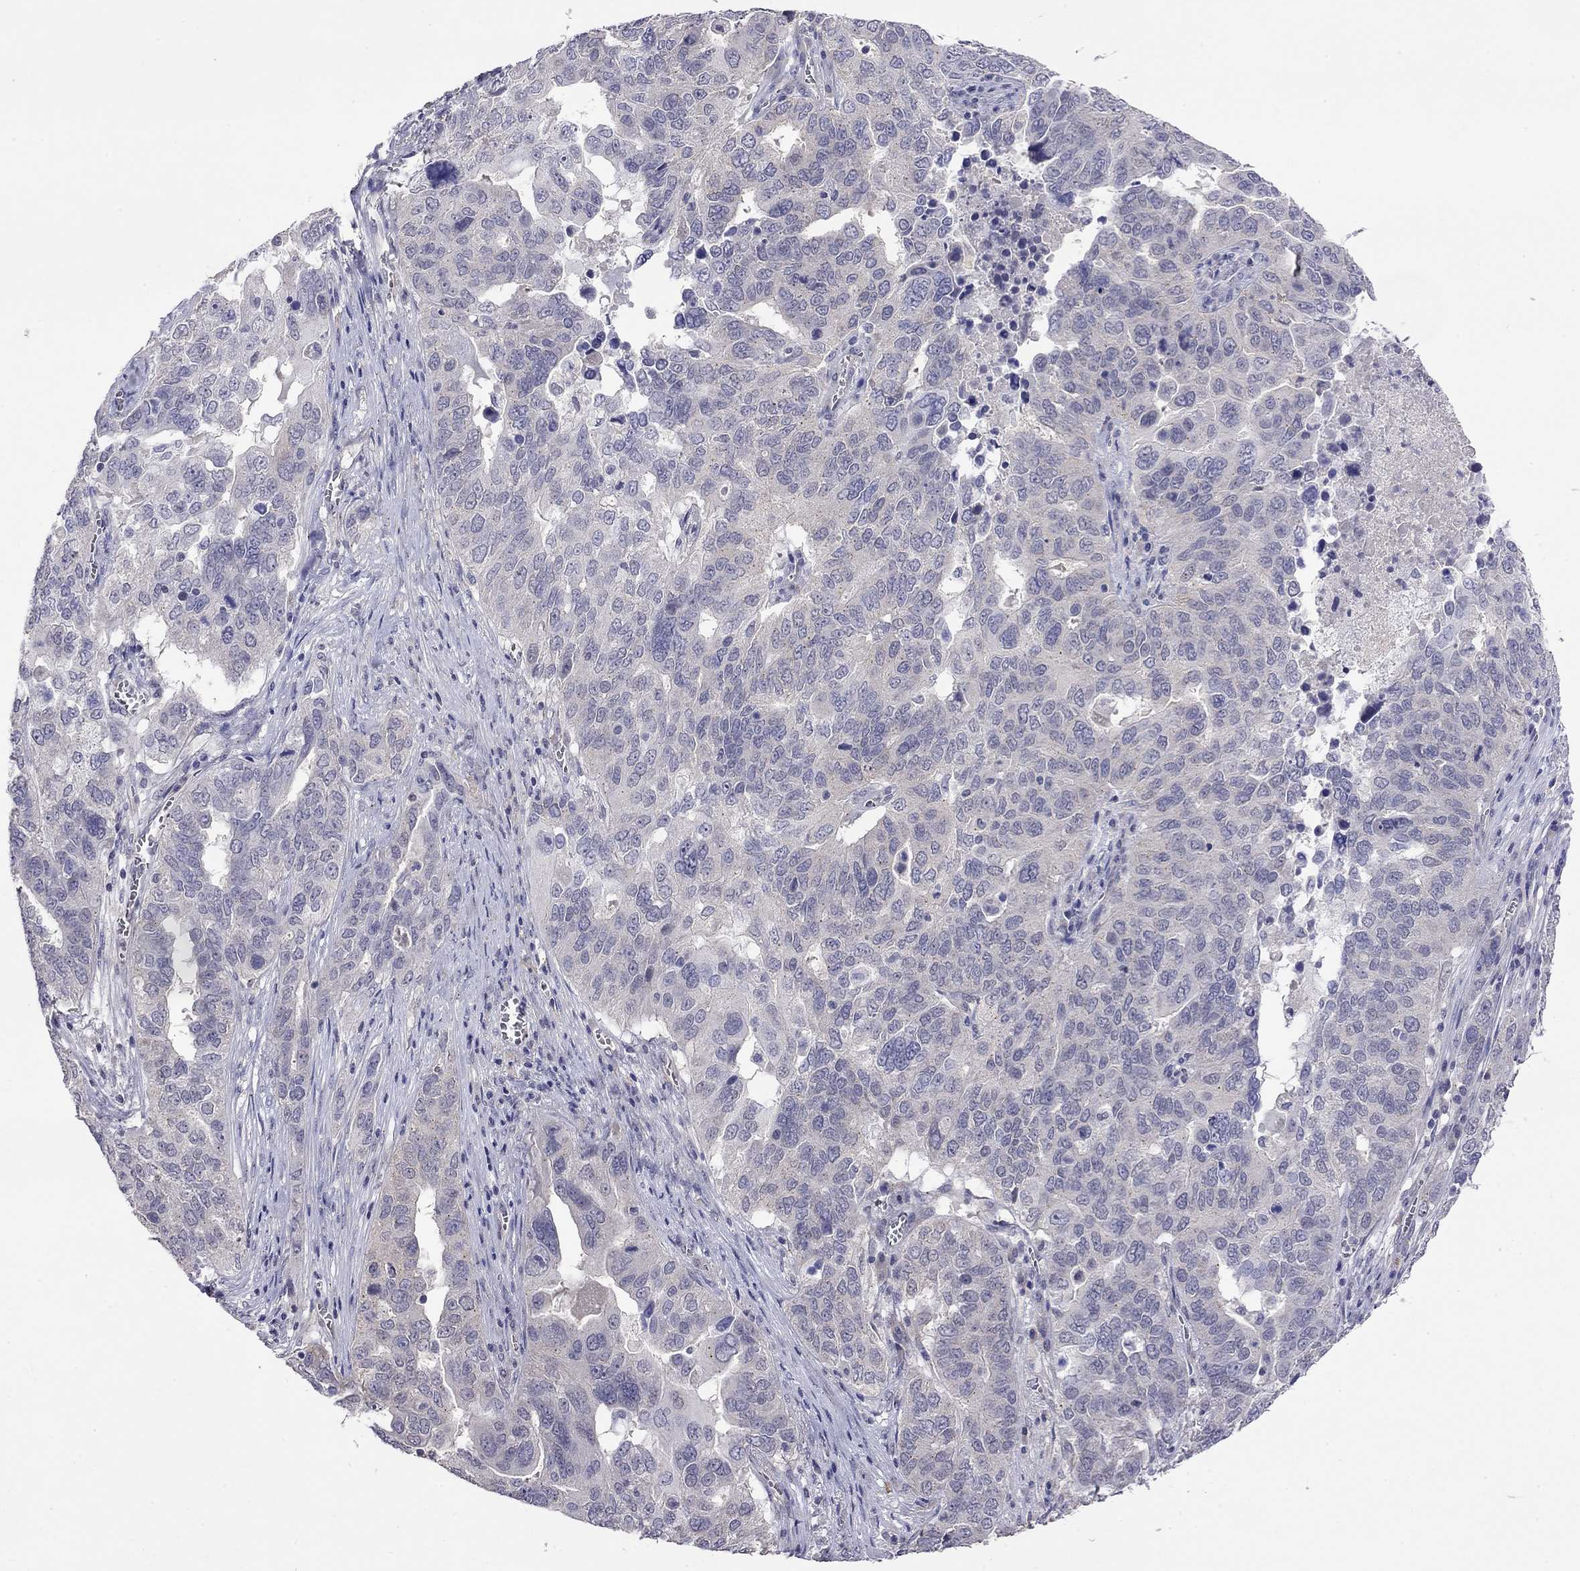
{"staining": {"intensity": "negative", "quantity": "none", "location": "none"}, "tissue": "ovarian cancer", "cell_type": "Tumor cells", "image_type": "cancer", "snomed": [{"axis": "morphology", "description": "Carcinoma, endometroid"}, {"axis": "topography", "description": "Soft tissue"}, {"axis": "topography", "description": "Ovary"}], "caption": "IHC histopathology image of ovarian cancer stained for a protein (brown), which demonstrates no expression in tumor cells.", "gene": "WNK3", "patient": {"sex": "female", "age": 52}}